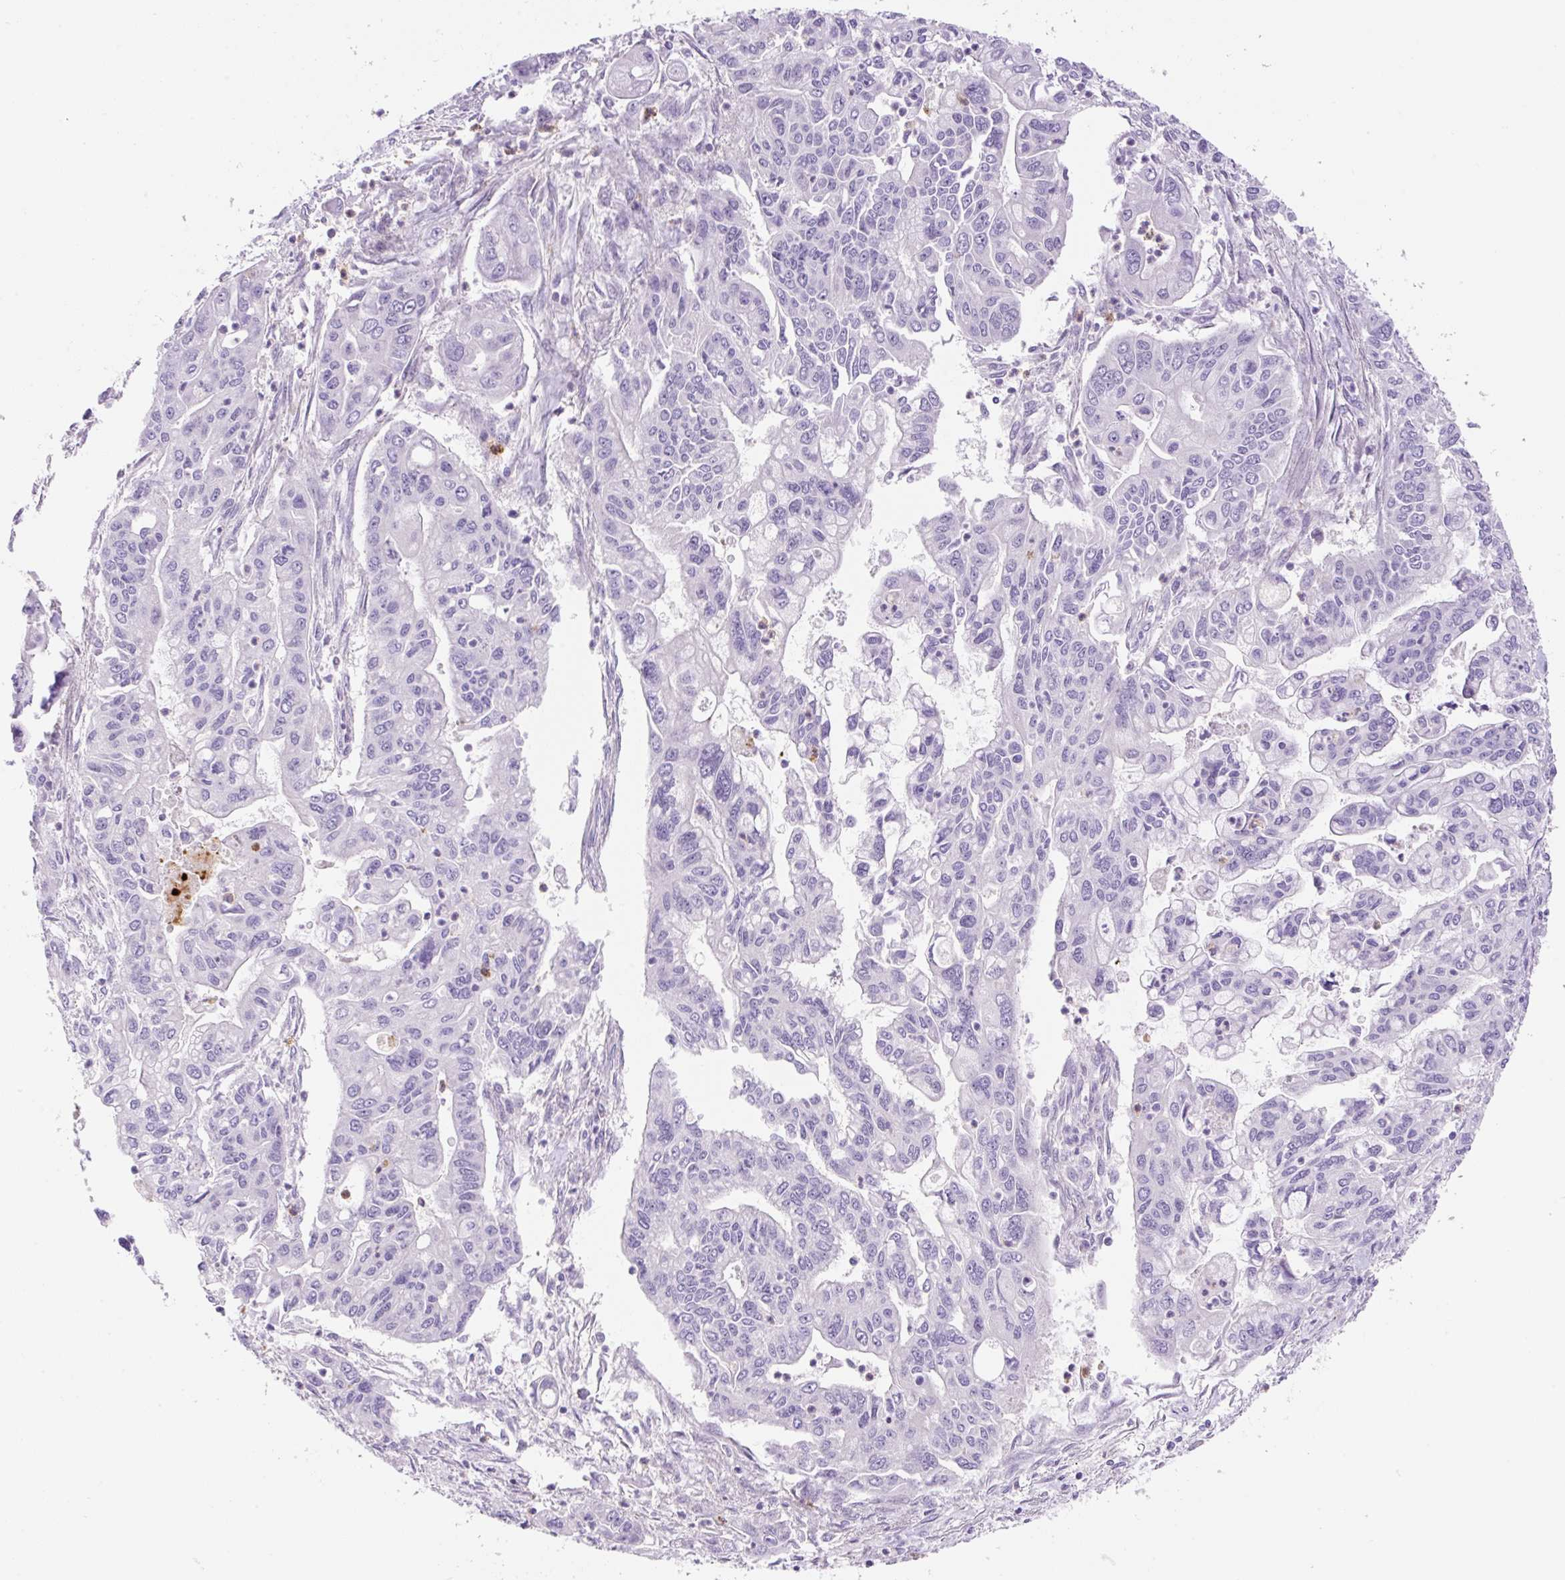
{"staining": {"intensity": "negative", "quantity": "none", "location": "none"}, "tissue": "pancreatic cancer", "cell_type": "Tumor cells", "image_type": "cancer", "snomed": [{"axis": "morphology", "description": "Adenocarcinoma, NOS"}, {"axis": "topography", "description": "Pancreas"}], "caption": "A high-resolution histopathology image shows immunohistochemistry staining of pancreatic cancer, which demonstrates no significant staining in tumor cells. The staining is performed using DAB (3,3'-diaminobenzidine) brown chromogen with nuclei counter-stained in using hematoxylin.", "gene": "TDRD15", "patient": {"sex": "male", "age": 62}}